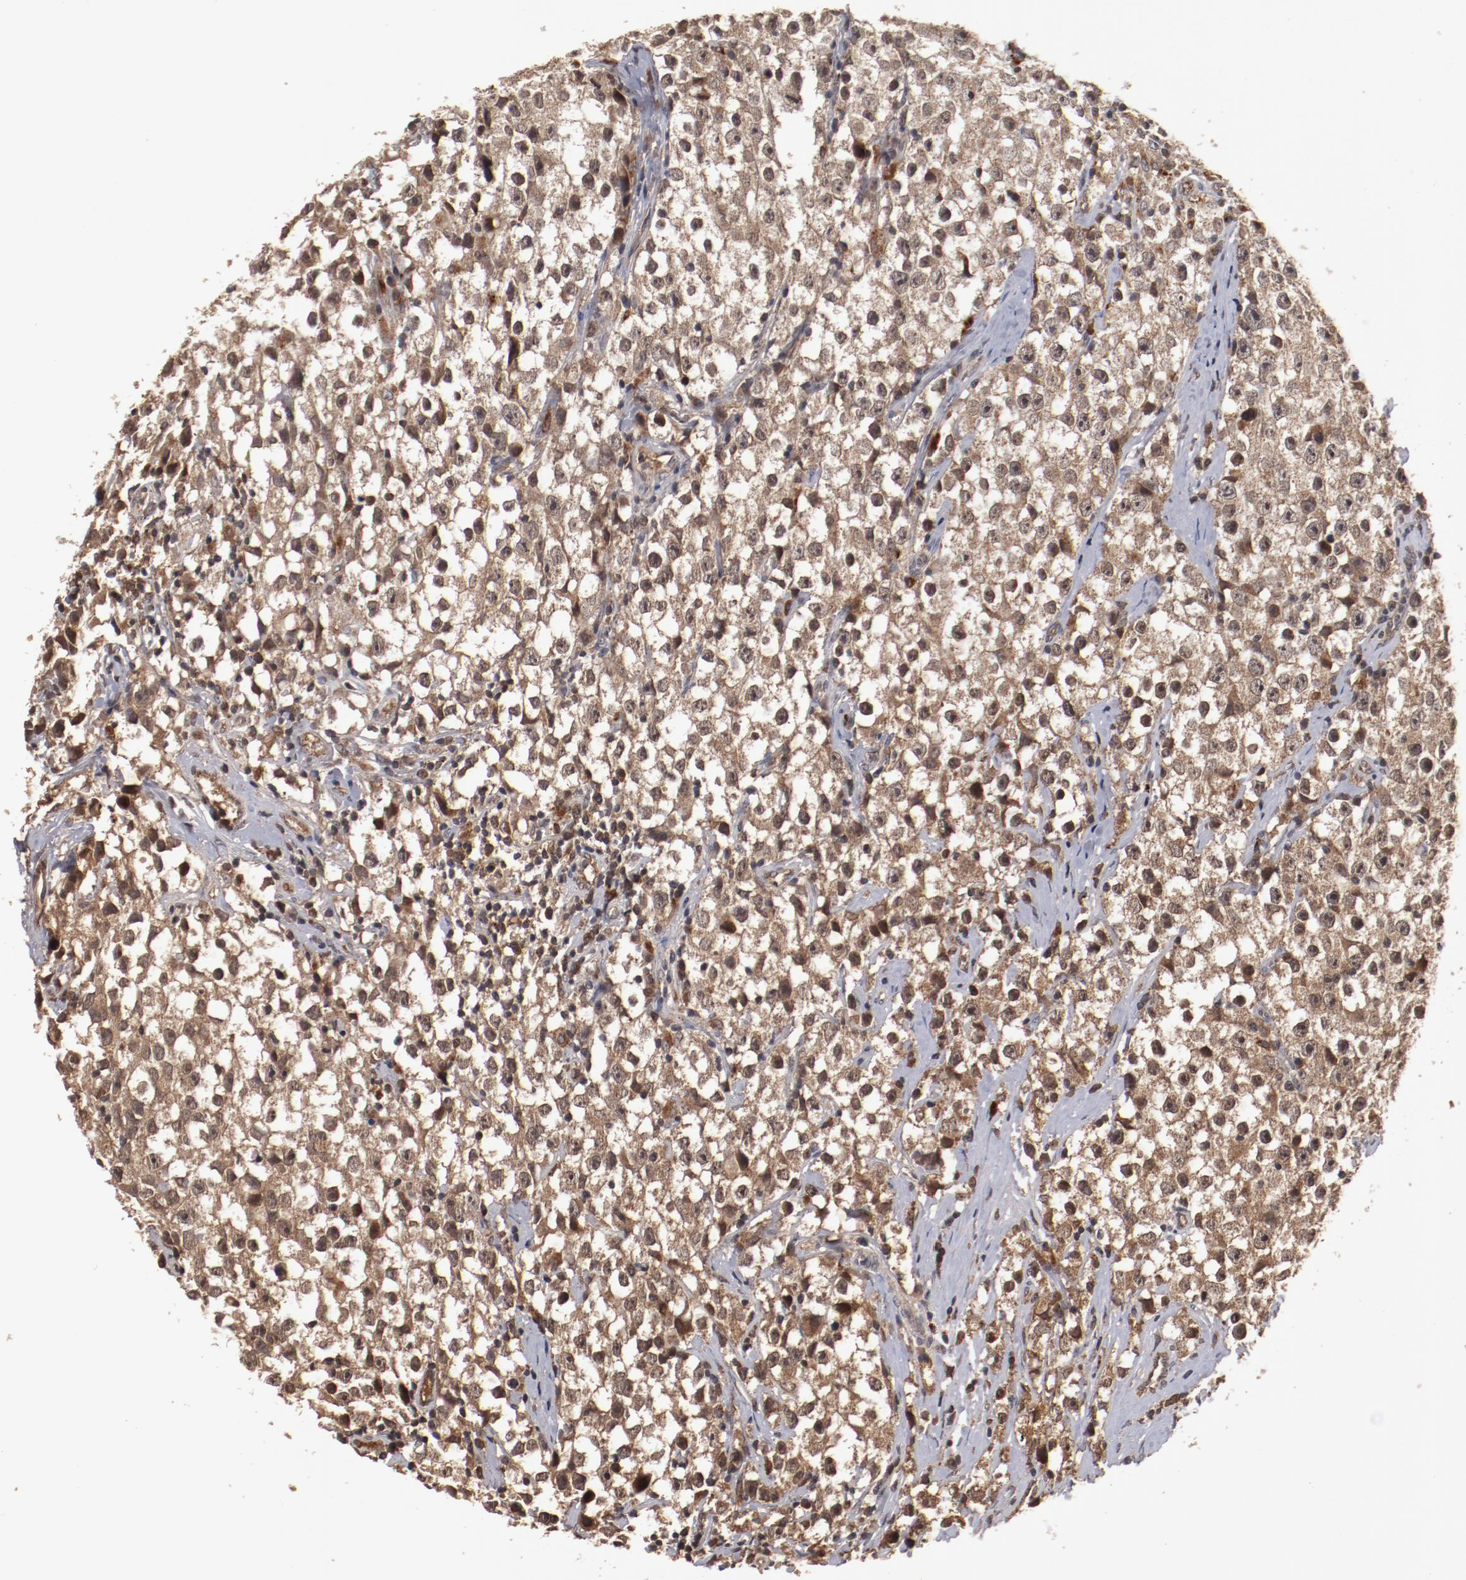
{"staining": {"intensity": "moderate", "quantity": ">75%", "location": "cytoplasmic/membranous"}, "tissue": "testis cancer", "cell_type": "Tumor cells", "image_type": "cancer", "snomed": [{"axis": "morphology", "description": "Seminoma, NOS"}, {"axis": "topography", "description": "Testis"}], "caption": "Immunohistochemistry (IHC) staining of testis cancer, which demonstrates medium levels of moderate cytoplasmic/membranous staining in about >75% of tumor cells indicating moderate cytoplasmic/membranous protein positivity. The staining was performed using DAB (3,3'-diaminobenzidine) (brown) for protein detection and nuclei were counterstained in hematoxylin (blue).", "gene": "TENM1", "patient": {"sex": "male", "age": 35}}